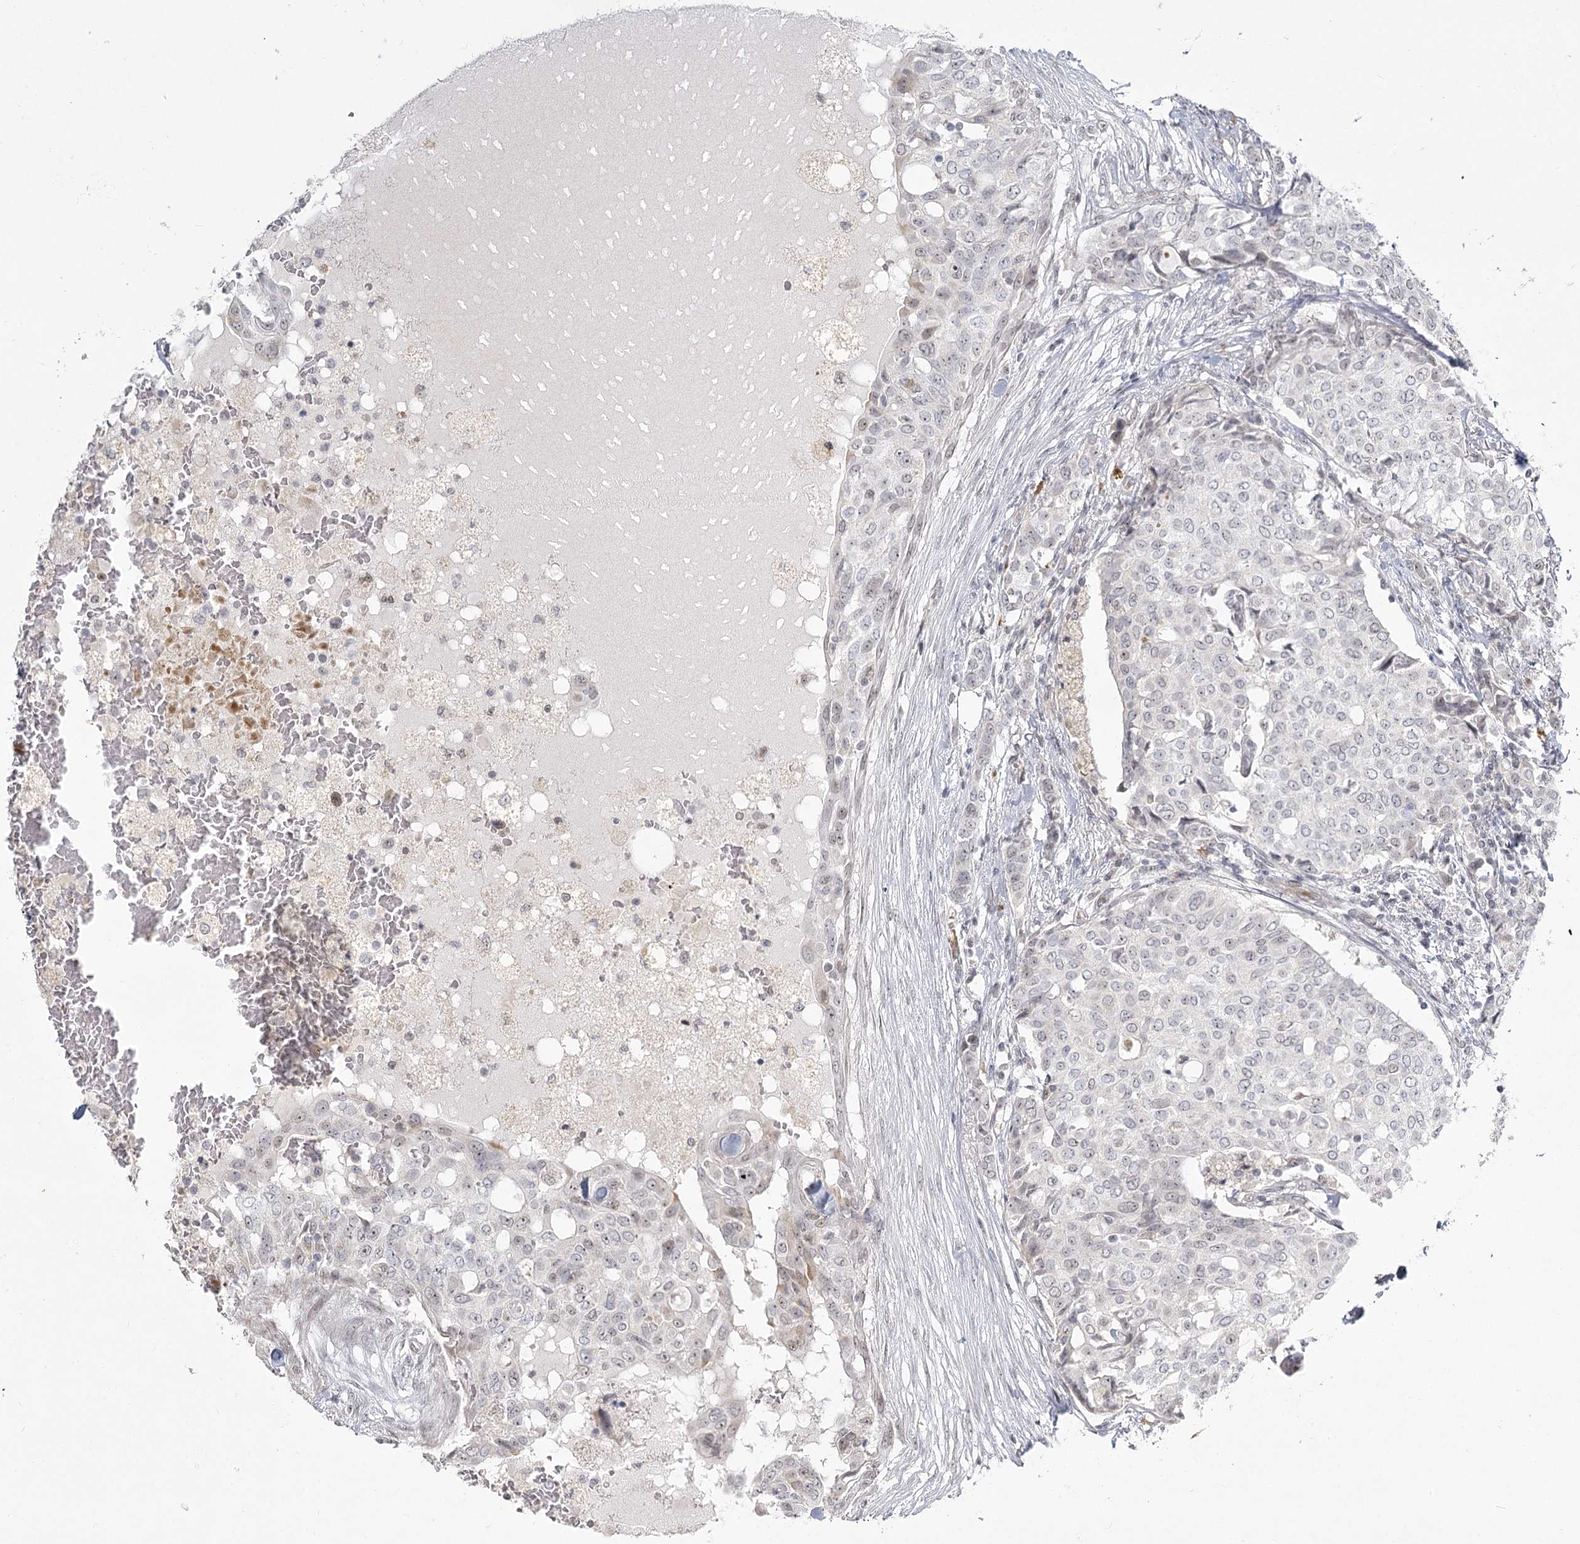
{"staining": {"intensity": "negative", "quantity": "none", "location": "none"}, "tissue": "breast cancer", "cell_type": "Tumor cells", "image_type": "cancer", "snomed": [{"axis": "morphology", "description": "Lobular carcinoma"}, {"axis": "topography", "description": "Breast"}], "caption": "Immunohistochemistry (IHC) image of breast lobular carcinoma stained for a protein (brown), which shows no expression in tumor cells.", "gene": "EXOSC7", "patient": {"sex": "female", "age": 51}}